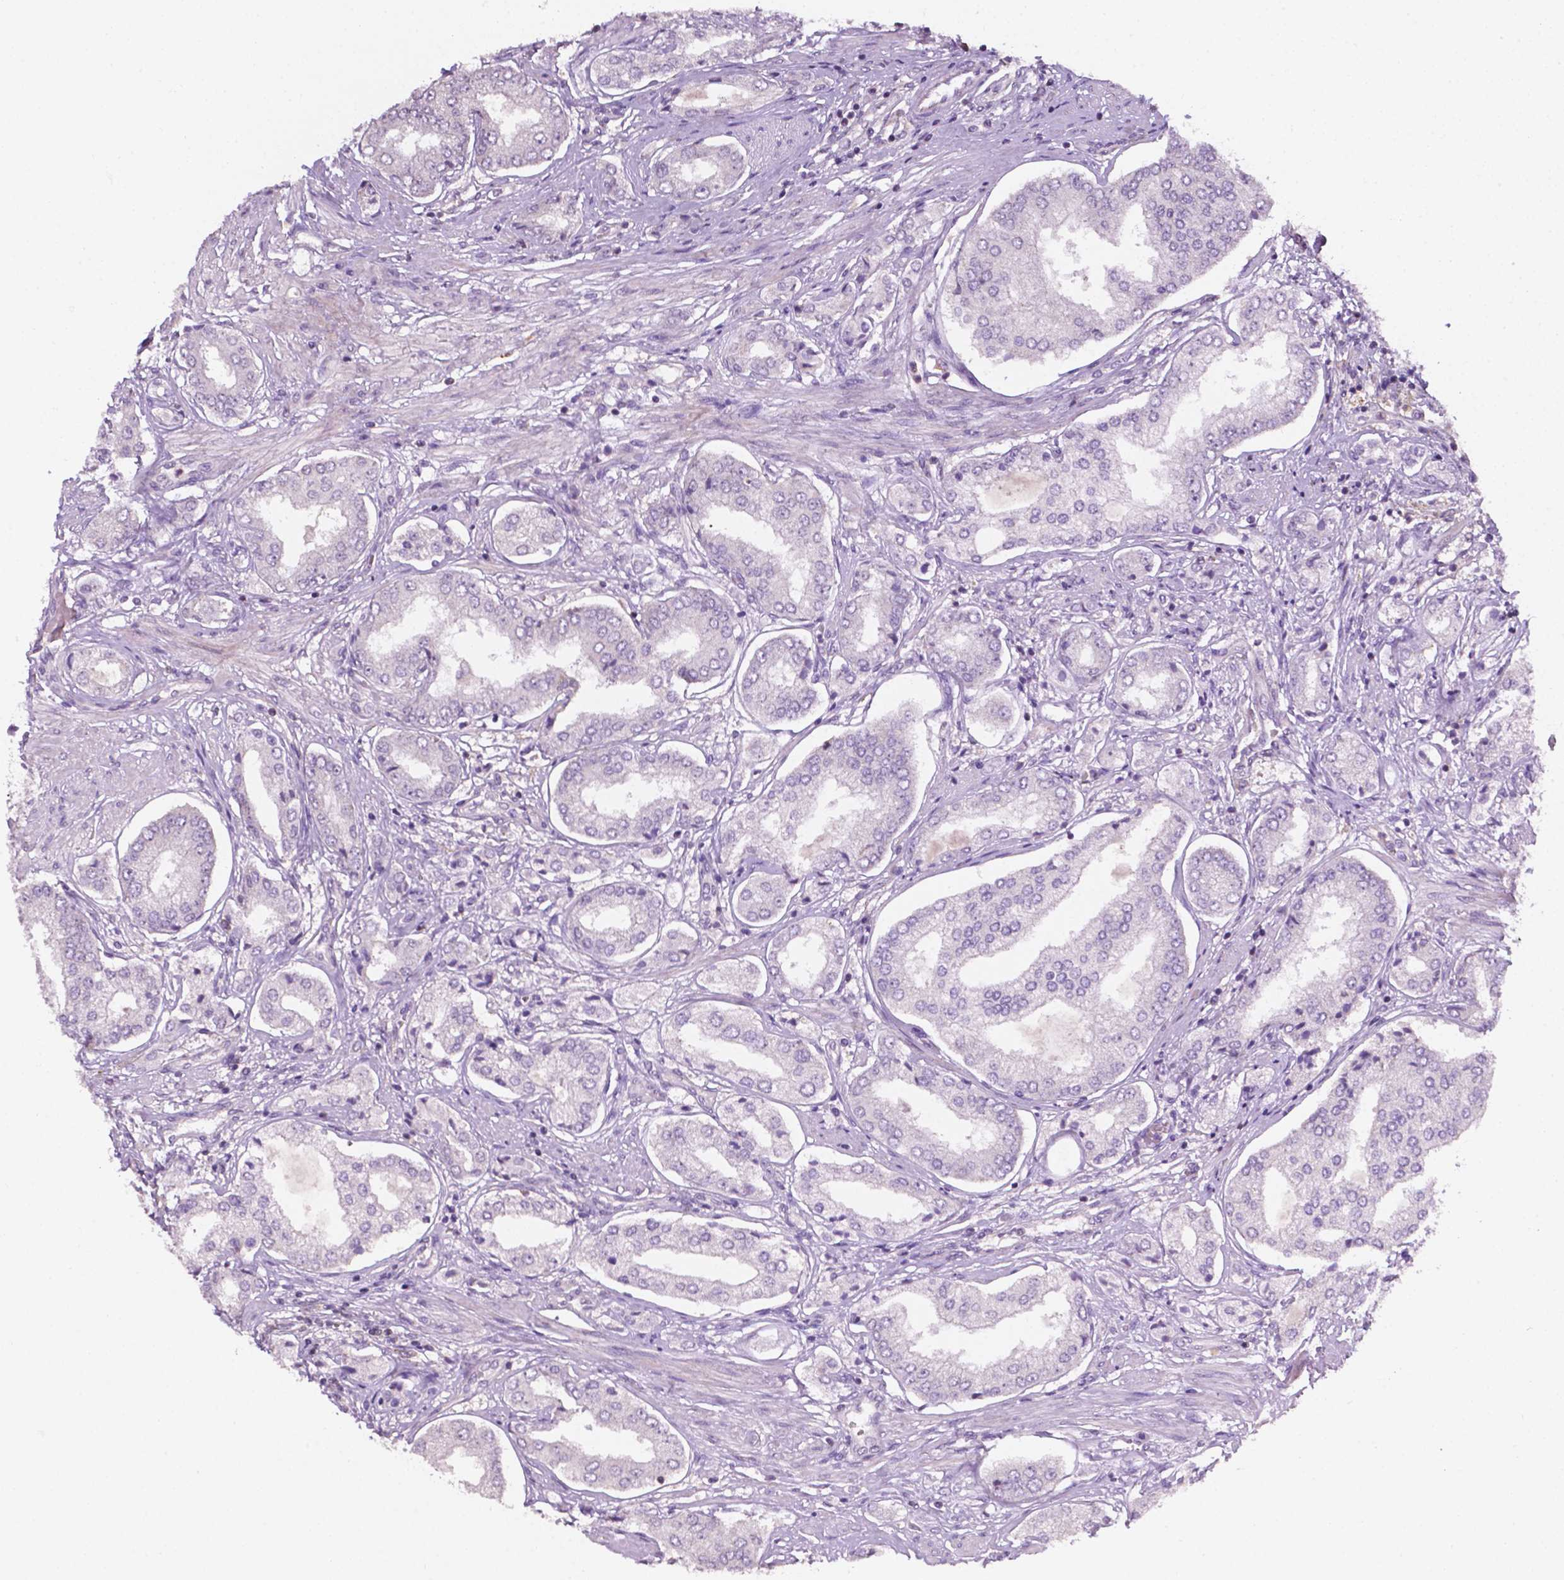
{"staining": {"intensity": "negative", "quantity": "none", "location": "none"}, "tissue": "prostate cancer", "cell_type": "Tumor cells", "image_type": "cancer", "snomed": [{"axis": "morphology", "description": "Adenocarcinoma, NOS"}, {"axis": "topography", "description": "Prostate"}], "caption": "Immunohistochemistry (IHC) image of neoplastic tissue: prostate cancer (adenocarcinoma) stained with DAB displays no significant protein staining in tumor cells. (Immunohistochemistry, brightfield microscopy, high magnification).", "gene": "EGFR", "patient": {"sex": "male", "age": 63}}